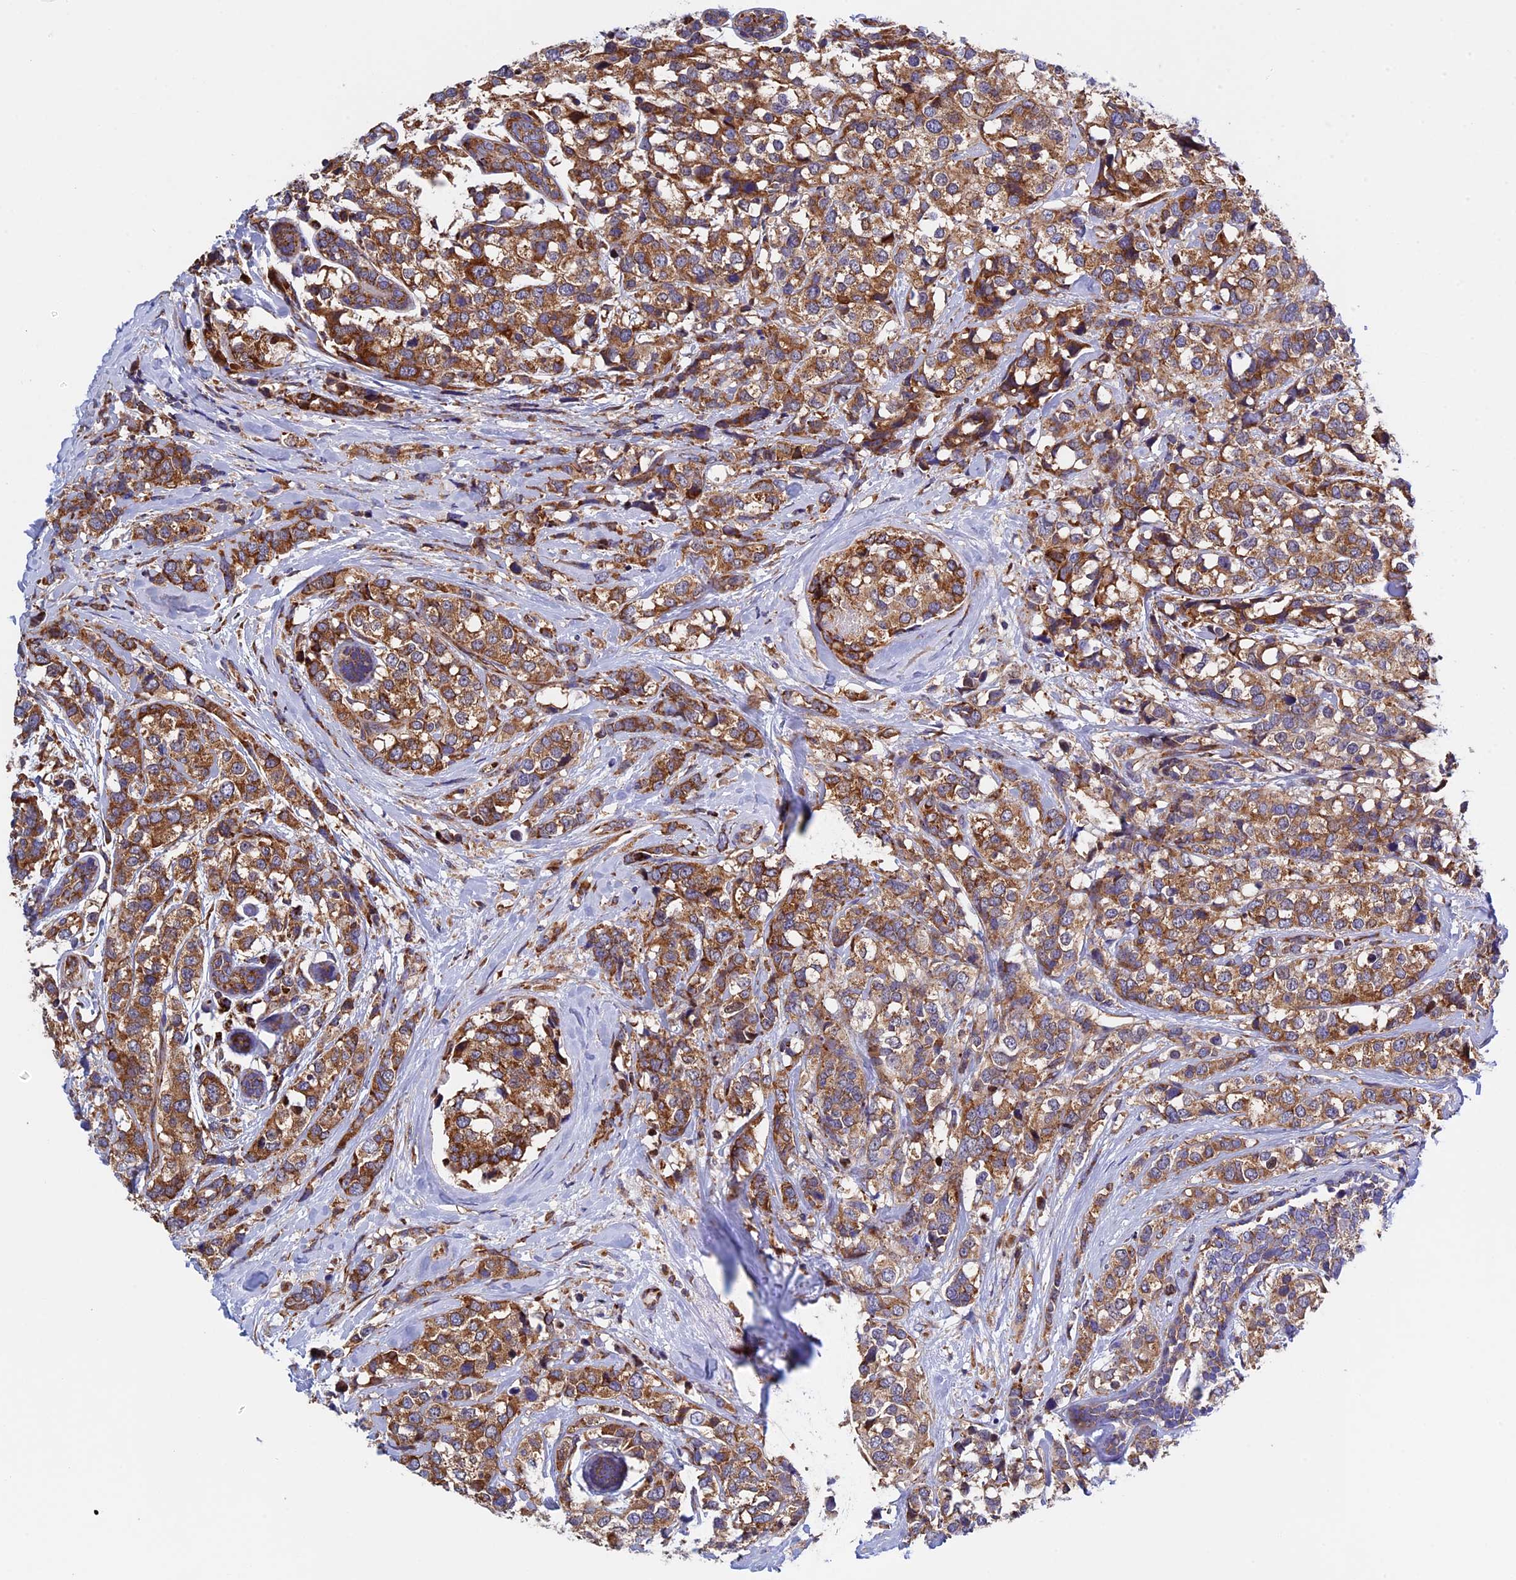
{"staining": {"intensity": "moderate", "quantity": ">75%", "location": "cytoplasmic/membranous"}, "tissue": "breast cancer", "cell_type": "Tumor cells", "image_type": "cancer", "snomed": [{"axis": "morphology", "description": "Lobular carcinoma"}, {"axis": "topography", "description": "Breast"}], "caption": "This micrograph reveals immunohistochemistry staining of human breast cancer (lobular carcinoma), with medium moderate cytoplasmic/membranous expression in approximately >75% of tumor cells.", "gene": "SLC9A5", "patient": {"sex": "female", "age": 59}}